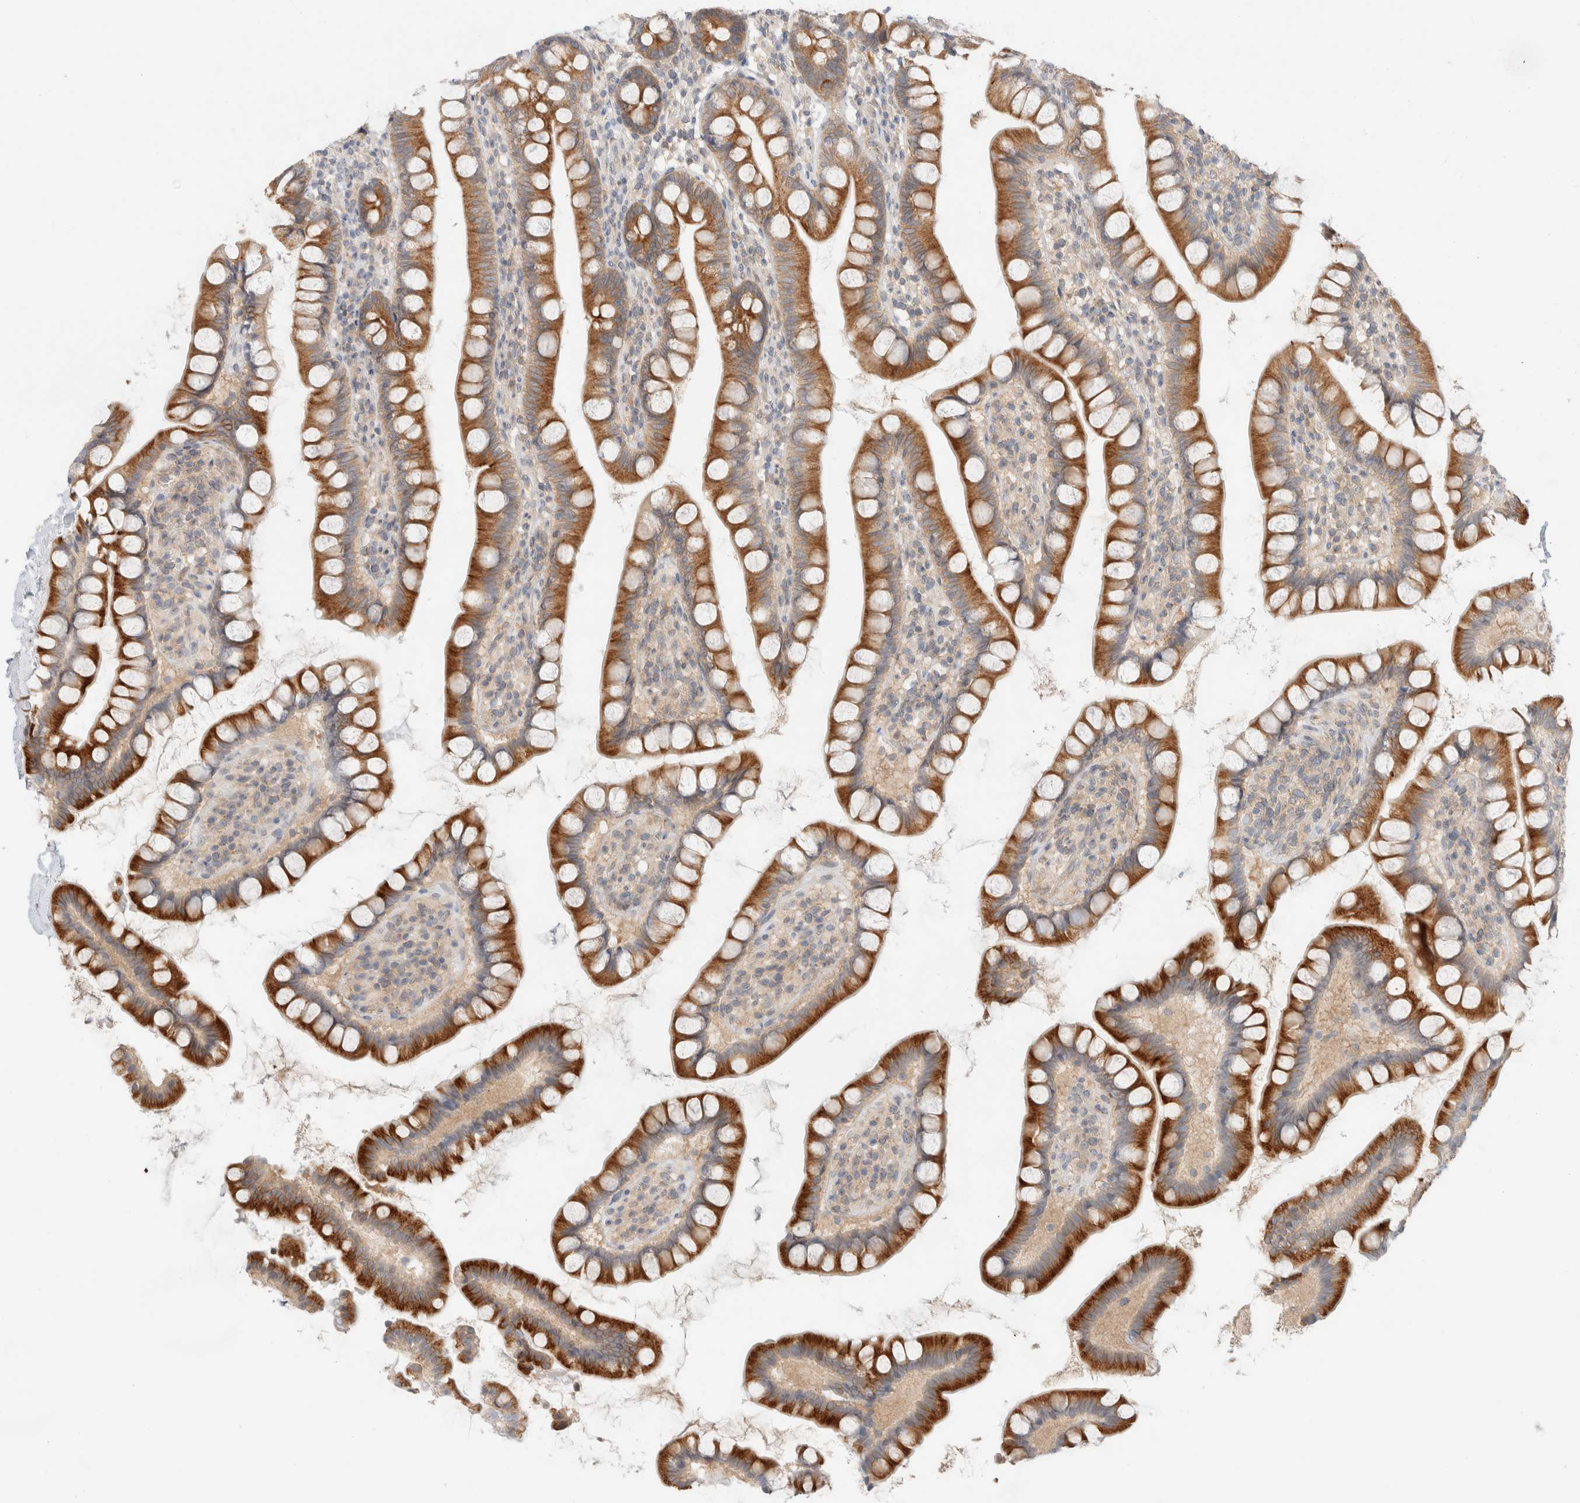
{"staining": {"intensity": "strong", "quantity": ">75%", "location": "cytoplasmic/membranous"}, "tissue": "small intestine", "cell_type": "Glandular cells", "image_type": "normal", "snomed": [{"axis": "morphology", "description": "Normal tissue, NOS"}, {"axis": "topography", "description": "Small intestine"}], "caption": "Immunohistochemical staining of normal human small intestine displays high levels of strong cytoplasmic/membranous staining in approximately >75% of glandular cells.", "gene": "MARK3", "patient": {"sex": "female", "age": 84}}